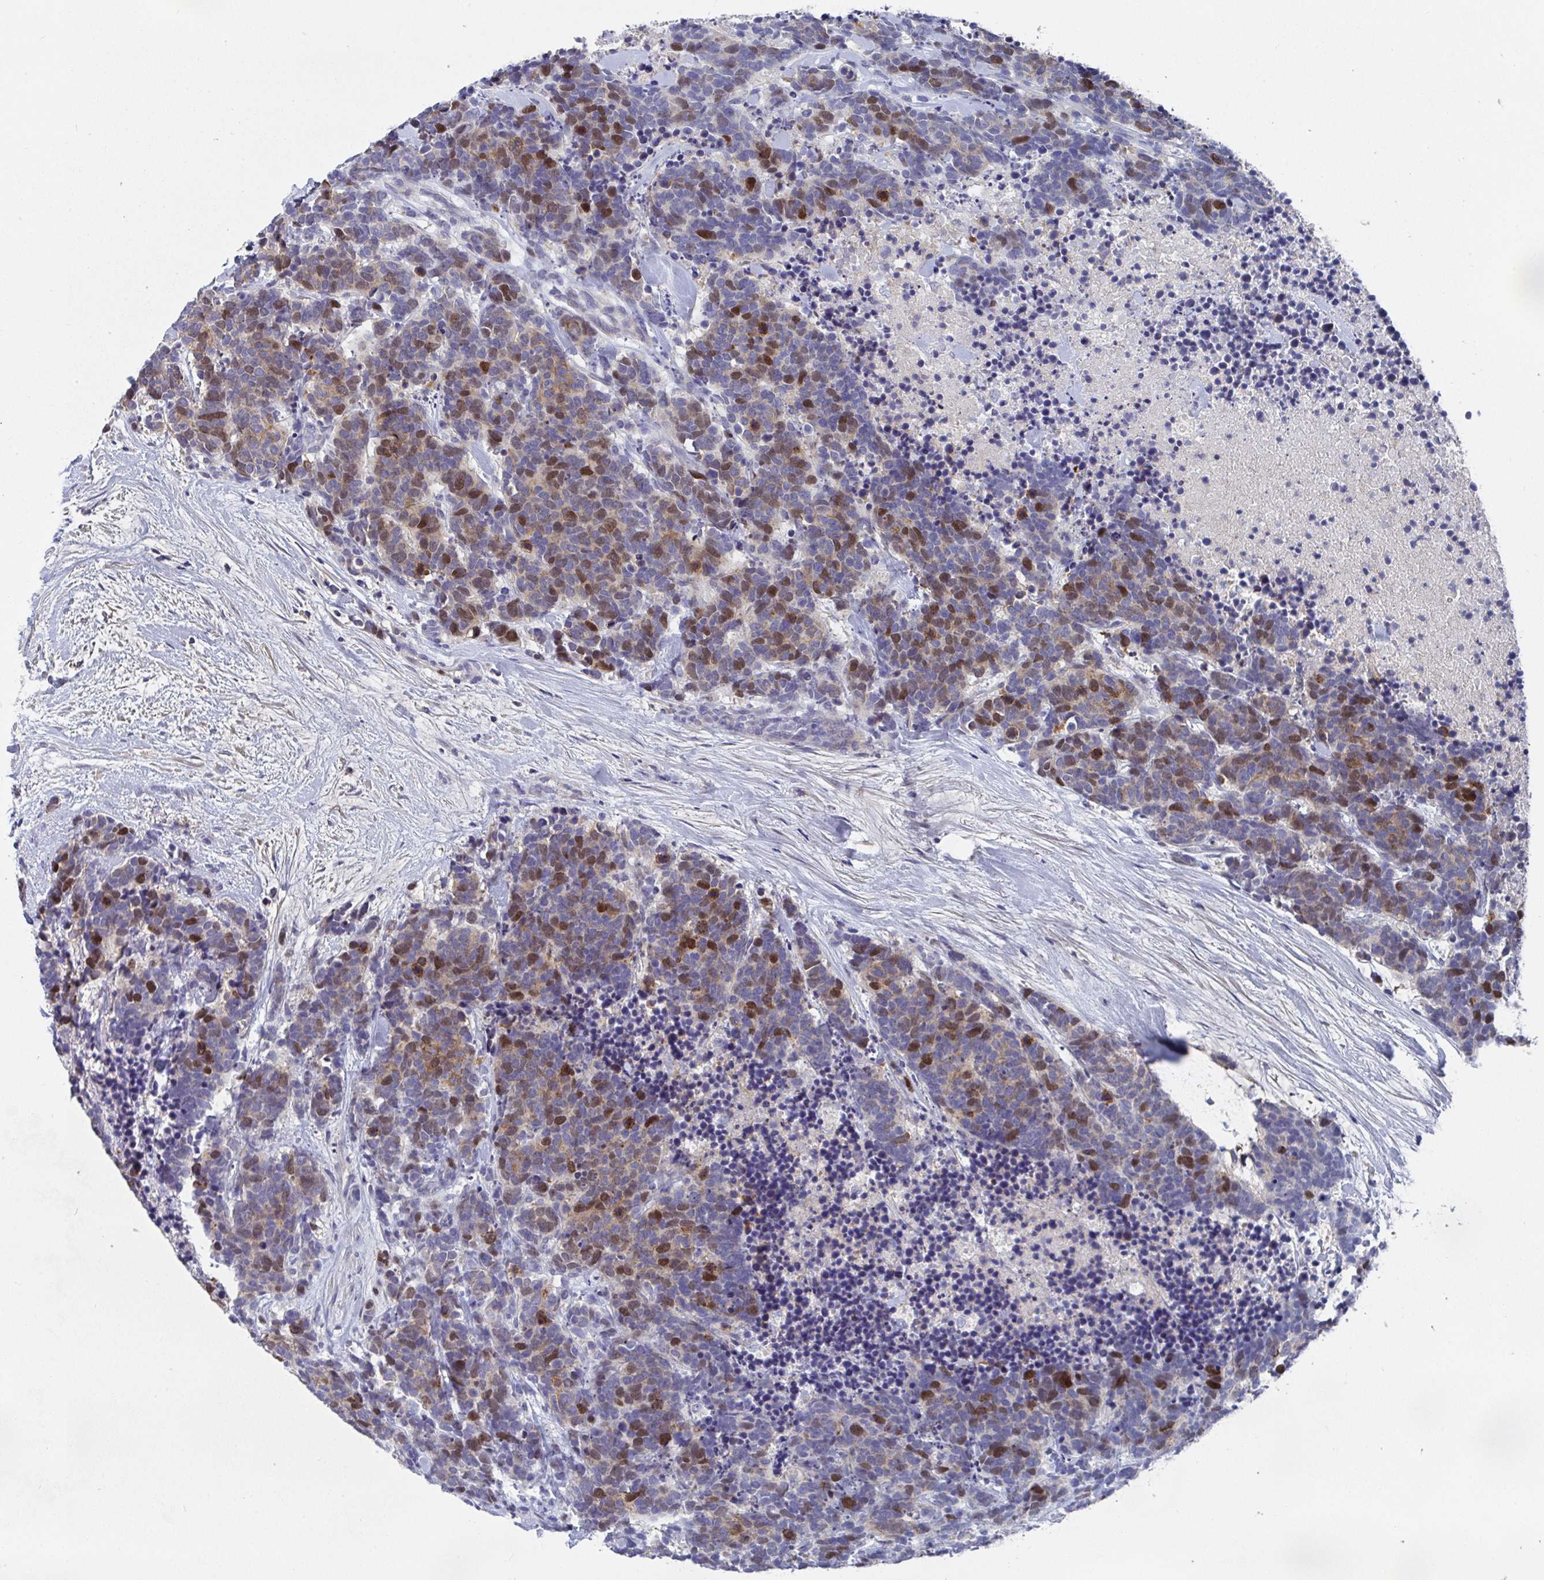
{"staining": {"intensity": "moderate", "quantity": "25%-75%", "location": "nuclear"}, "tissue": "carcinoid", "cell_type": "Tumor cells", "image_type": "cancer", "snomed": [{"axis": "morphology", "description": "Carcinoma, NOS"}, {"axis": "morphology", "description": "Carcinoid, malignant, NOS"}, {"axis": "topography", "description": "Prostate"}], "caption": "Immunohistochemical staining of carcinoma displays medium levels of moderate nuclear protein expression in about 25%-75% of tumor cells.", "gene": "ATP5F1C", "patient": {"sex": "male", "age": 57}}